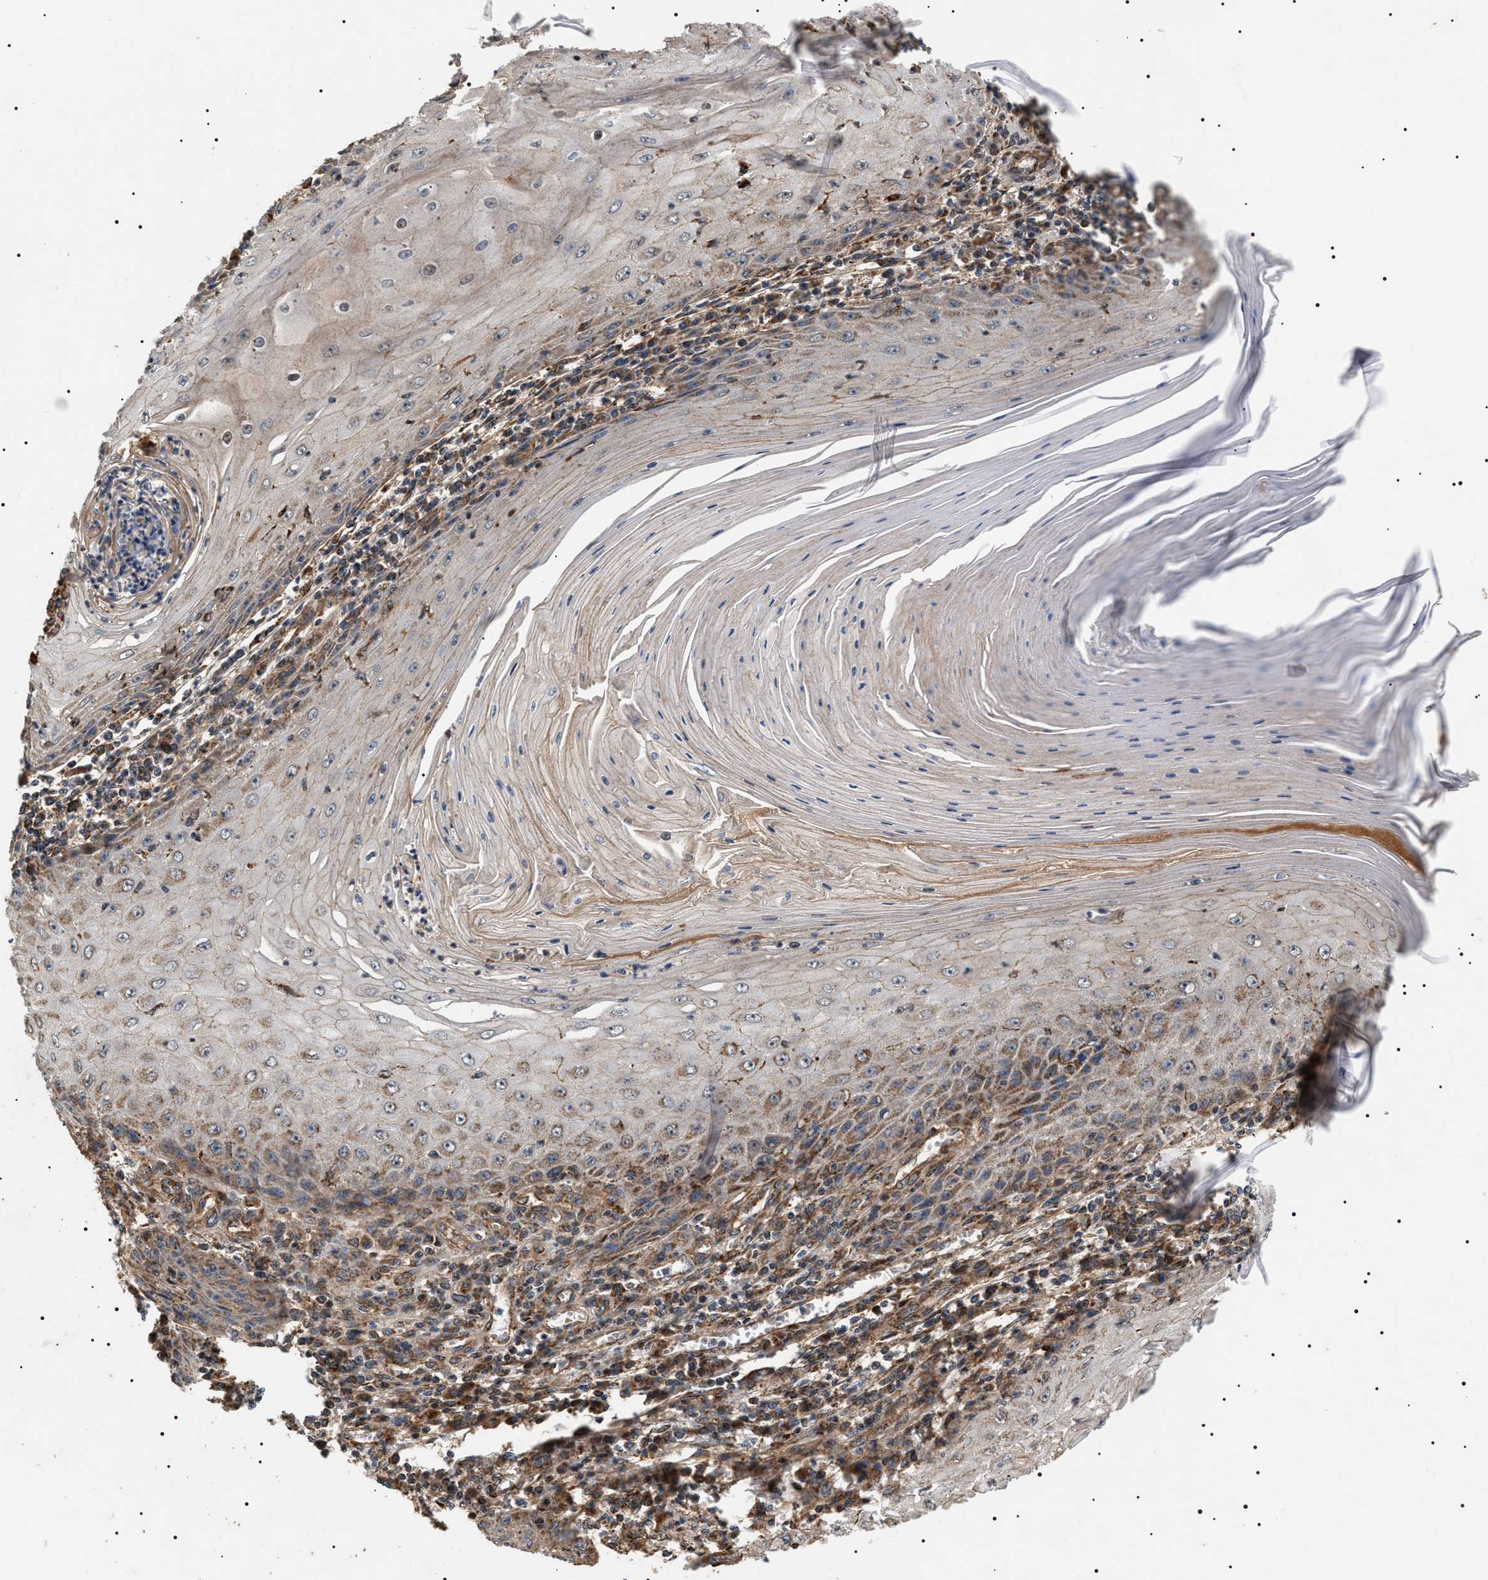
{"staining": {"intensity": "moderate", "quantity": ">75%", "location": "cytoplasmic/membranous"}, "tissue": "skin cancer", "cell_type": "Tumor cells", "image_type": "cancer", "snomed": [{"axis": "morphology", "description": "Squamous cell carcinoma, NOS"}, {"axis": "topography", "description": "Skin"}], "caption": "Moderate cytoplasmic/membranous protein expression is seen in approximately >75% of tumor cells in skin squamous cell carcinoma. (DAB (3,3'-diaminobenzidine) IHC, brown staining for protein, blue staining for nuclei).", "gene": "ZBTB26", "patient": {"sex": "female", "age": 73}}